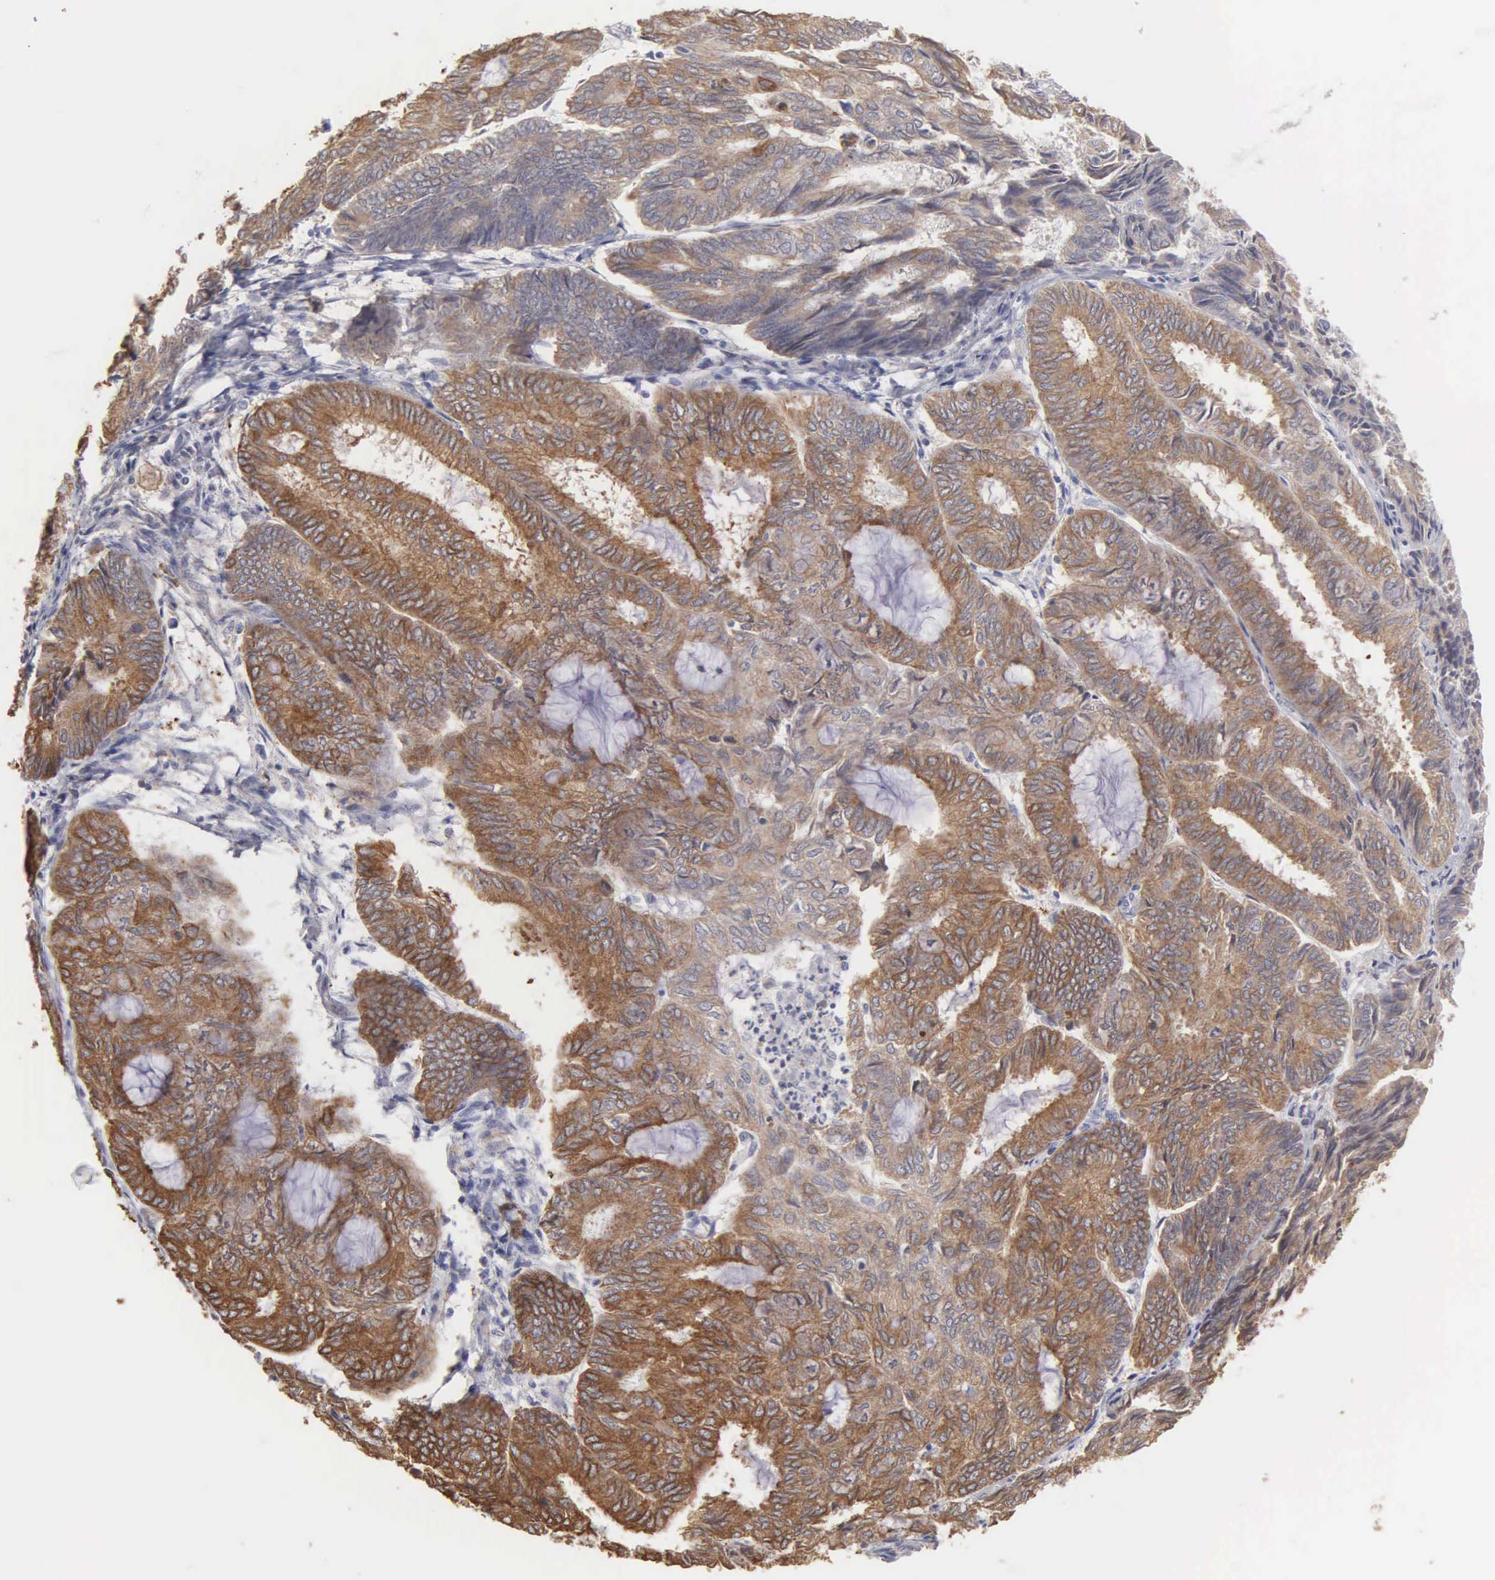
{"staining": {"intensity": "moderate", "quantity": "25%-75%", "location": "cytoplasmic/membranous"}, "tissue": "endometrial cancer", "cell_type": "Tumor cells", "image_type": "cancer", "snomed": [{"axis": "morphology", "description": "Adenocarcinoma, NOS"}, {"axis": "topography", "description": "Endometrium"}], "caption": "Approximately 25%-75% of tumor cells in human adenocarcinoma (endometrial) demonstrate moderate cytoplasmic/membranous protein expression as visualized by brown immunohistochemical staining.", "gene": "LIN52", "patient": {"sex": "female", "age": 59}}